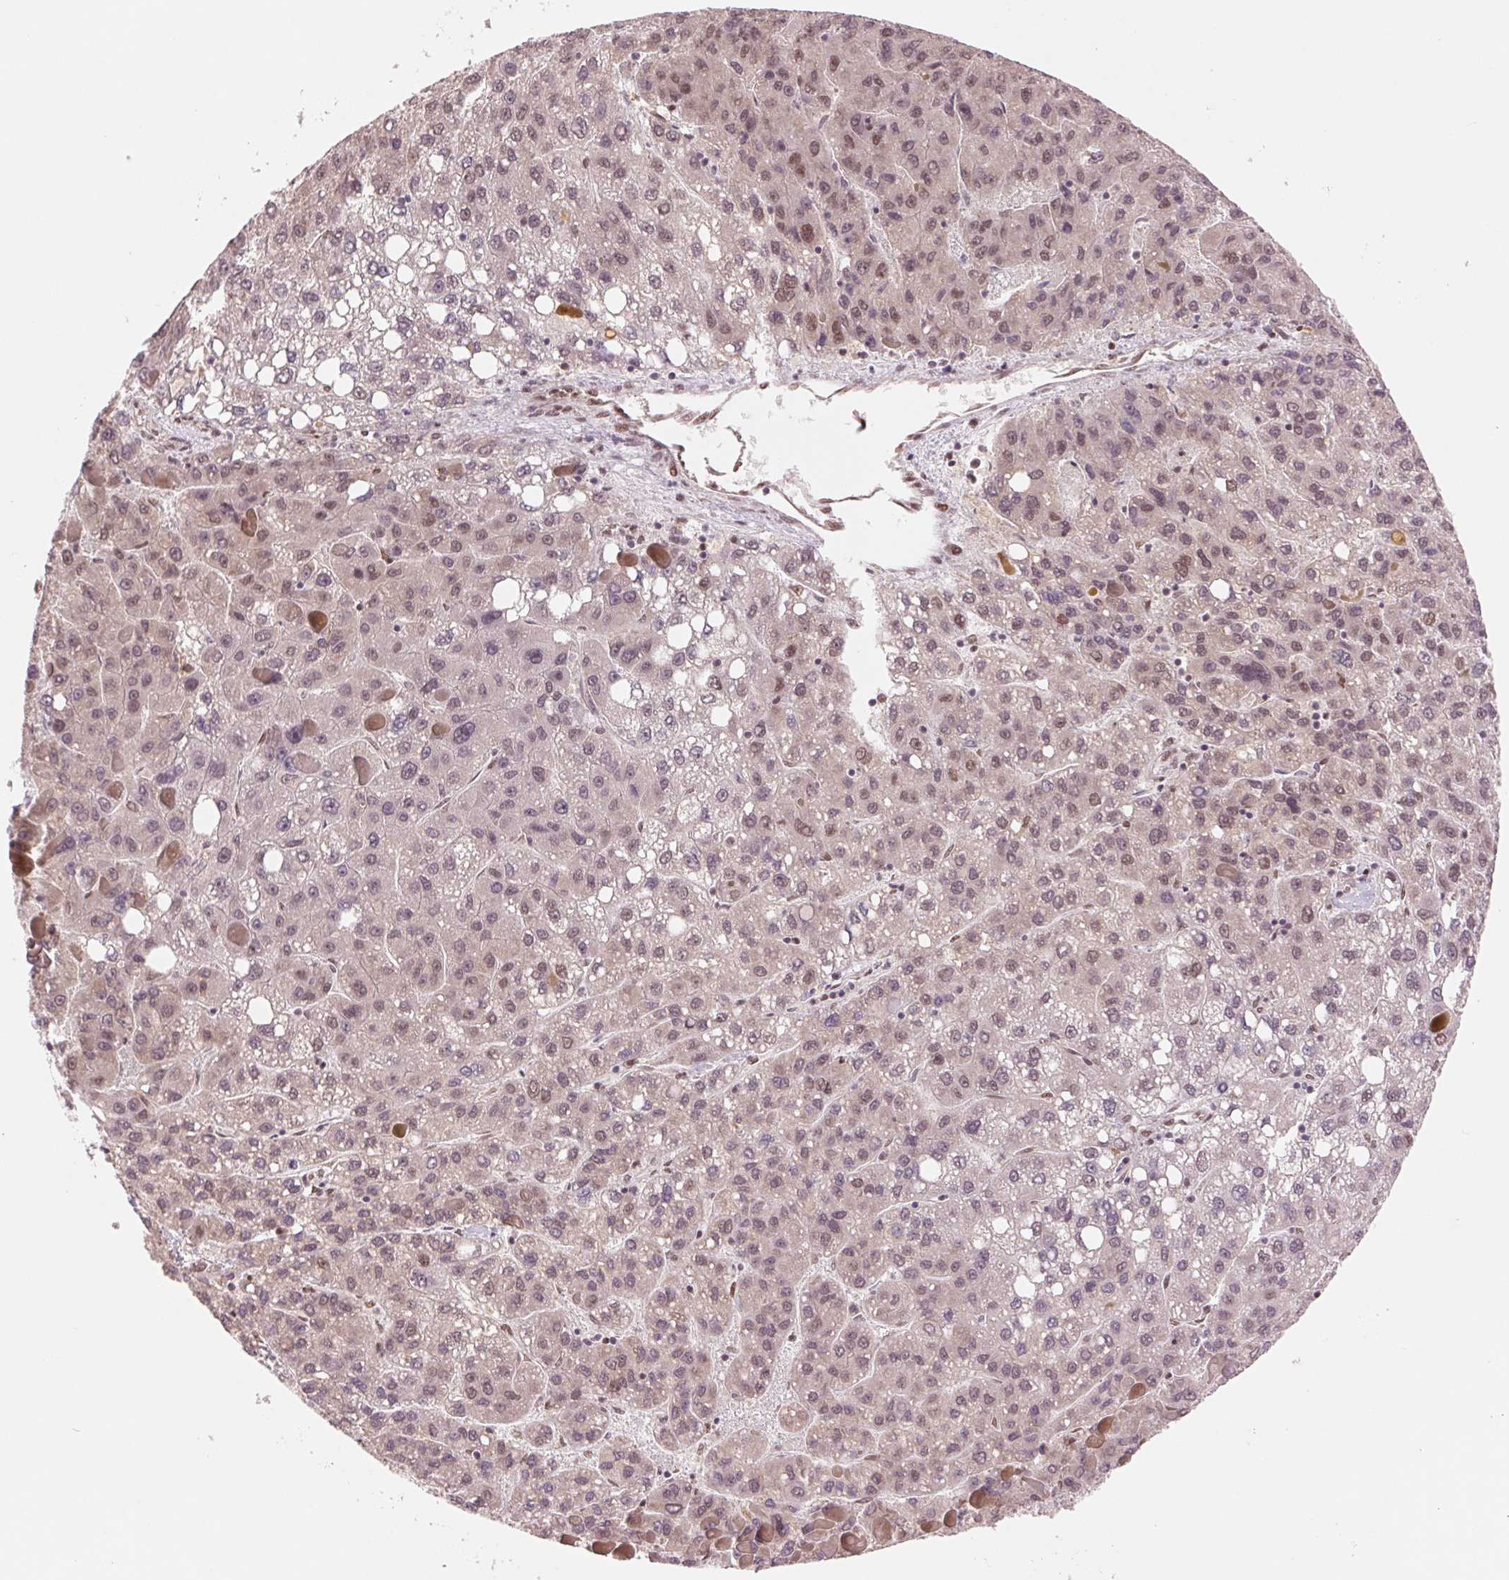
{"staining": {"intensity": "weak", "quantity": "25%-75%", "location": "nuclear"}, "tissue": "liver cancer", "cell_type": "Tumor cells", "image_type": "cancer", "snomed": [{"axis": "morphology", "description": "Carcinoma, Hepatocellular, NOS"}, {"axis": "topography", "description": "Liver"}], "caption": "This histopathology image demonstrates hepatocellular carcinoma (liver) stained with immunohistochemistry to label a protein in brown. The nuclear of tumor cells show weak positivity for the protein. Nuclei are counter-stained blue.", "gene": "TTLL9", "patient": {"sex": "female", "age": 82}}